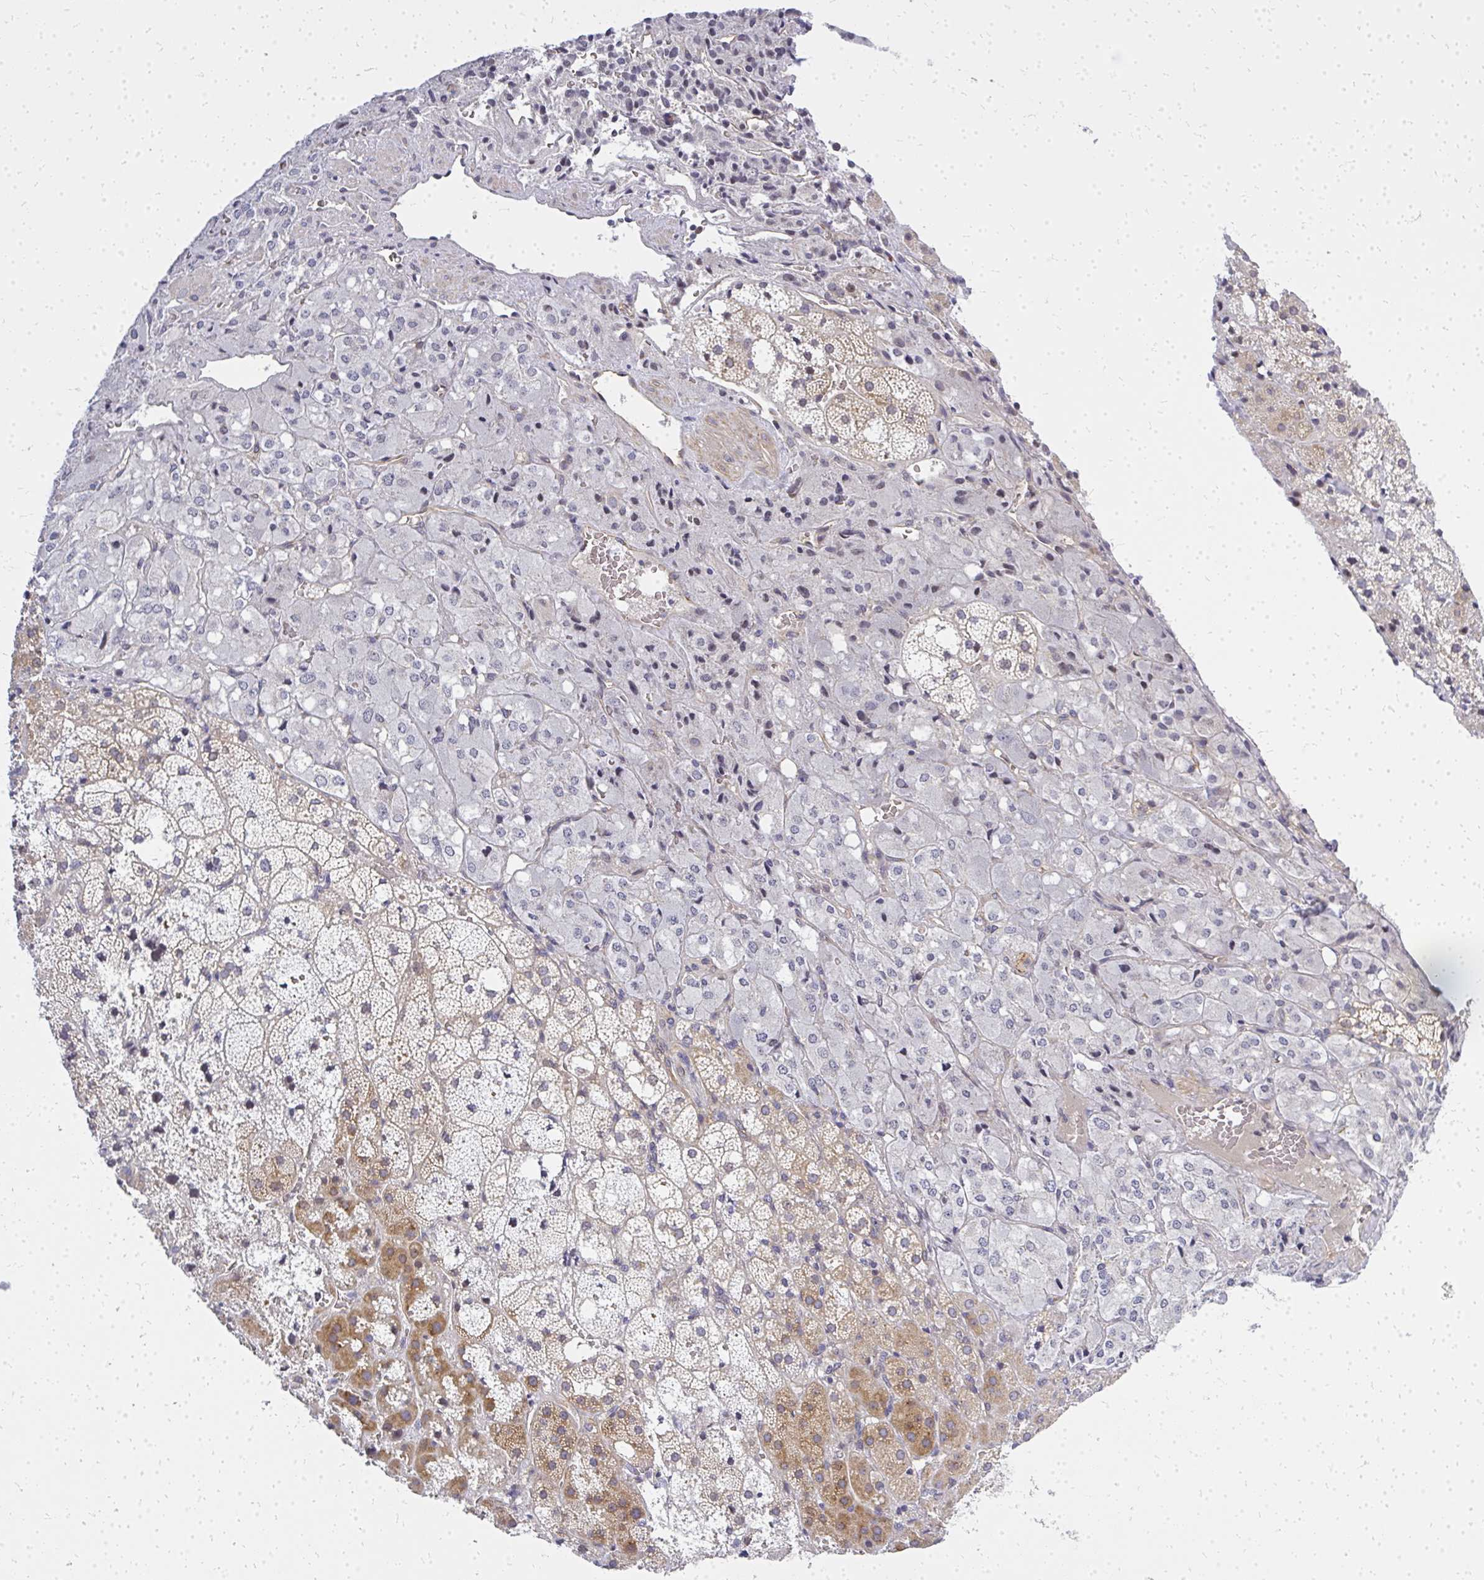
{"staining": {"intensity": "moderate", "quantity": "25%-75%", "location": "cytoplasmic/membranous"}, "tissue": "adrenal gland", "cell_type": "Glandular cells", "image_type": "normal", "snomed": [{"axis": "morphology", "description": "Normal tissue, NOS"}, {"axis": "topography", "description": "Adrenal gland"}], "caption": "Glandular cells display moderate cytoplasmic/membranous expression in approximately 25%-75% of cells in unremarkable adrenal gland.", "gene": "ENSG00000258472", "patient": {"sex": "male", "age": 53}}